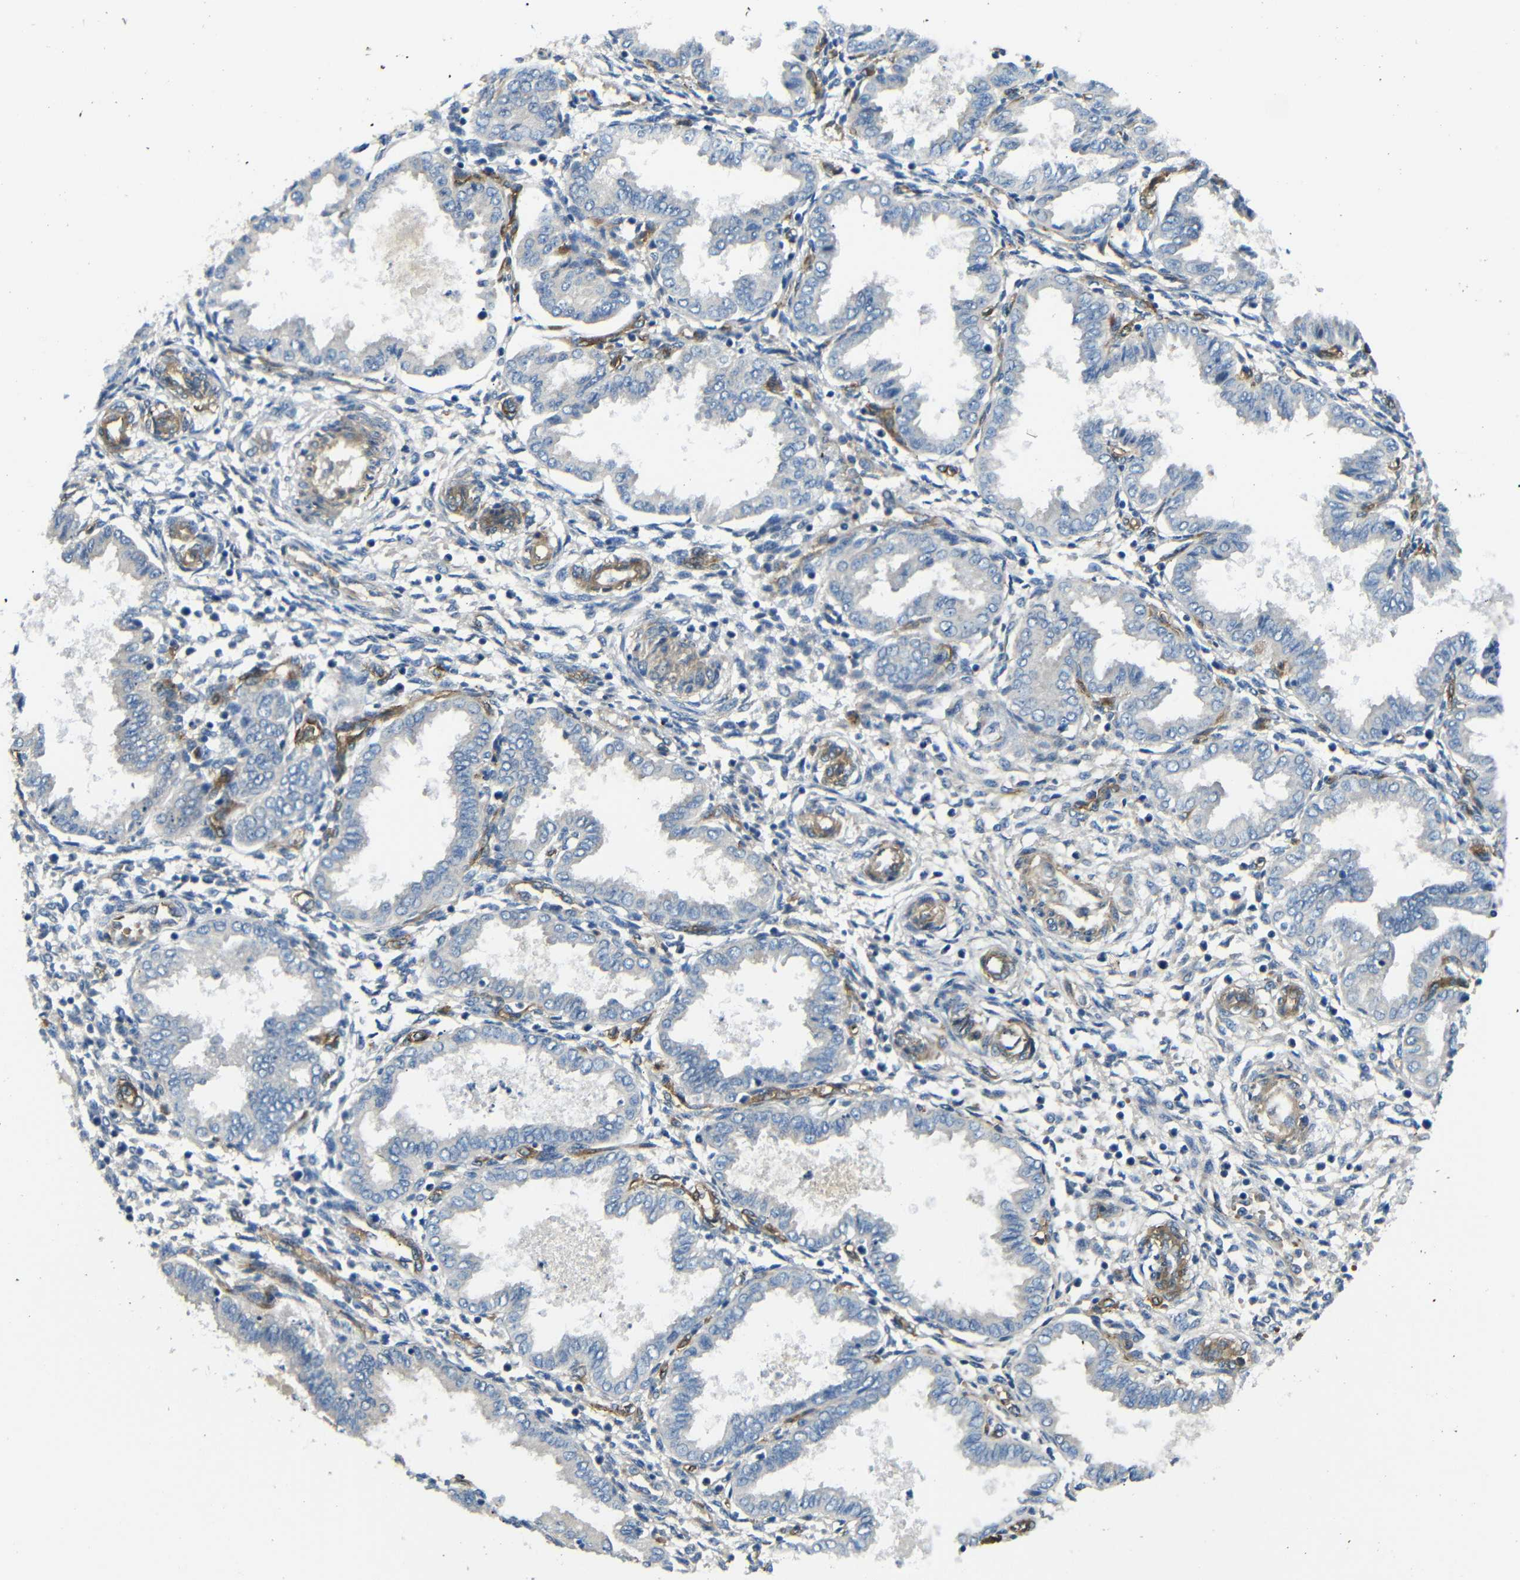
{"staining": {"intensity": "moderate", "quantity": "<25%", "location": "cytoplasmic/membranous"}, "tissue": "endometrium", "cell_type": "Cells in endometrial stroma", "image_type": "normal", "snomed": [{"axis": "morphology", "description": "Normal tissue, NOS"}, {"axis": "topography", "description": "Endometrium"}], "caption": "Protein staining demonstrates moderate cytoplasmic/membranous expression in about <25% of cells in endometrial stroma in unremarkable endometrium.", "gene": "MYO1B", "patient": {"sex": "female", "age": 33}}